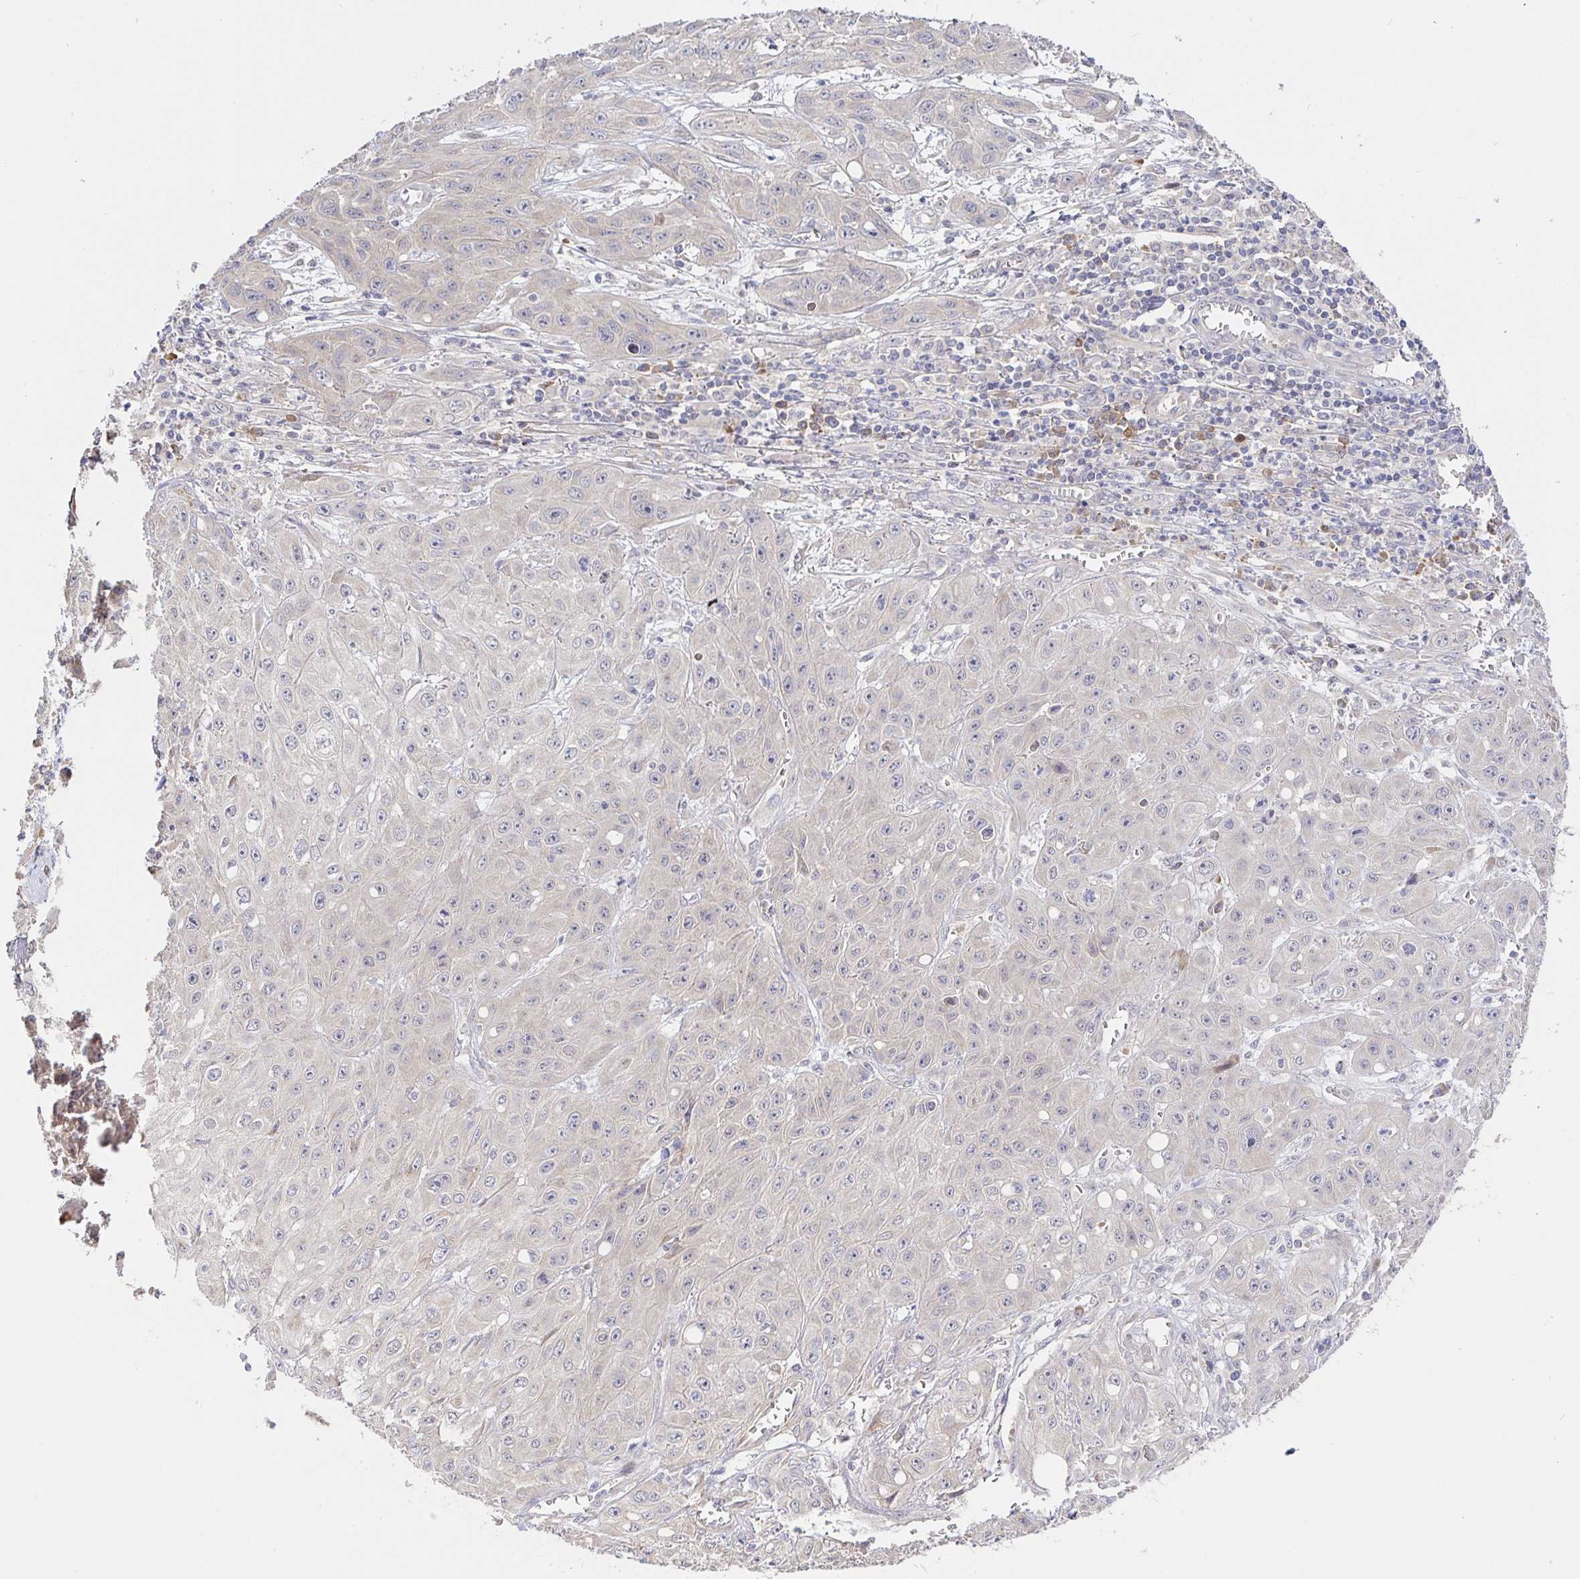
{"staining": {"intensity": "negative", "quantity": "none", "location": "none"}, "tissue": "skin cancer", "cell_type": "Tumor cells", "image_type": "cancer", "snomed": [{"axis": "morphology", "description": "Squamous cell carcinoma, NOS"}, {"axis": "topography", "description": "Skin"}, {"axis": "topography", "description": "Vulva"}], "caption": "Tumor cells are negative for brown protein staining in skin cancer (squamous cell carcinoma).", "gene": "ZDHHC11", "patient": {"sex": "female", "age": 71}}